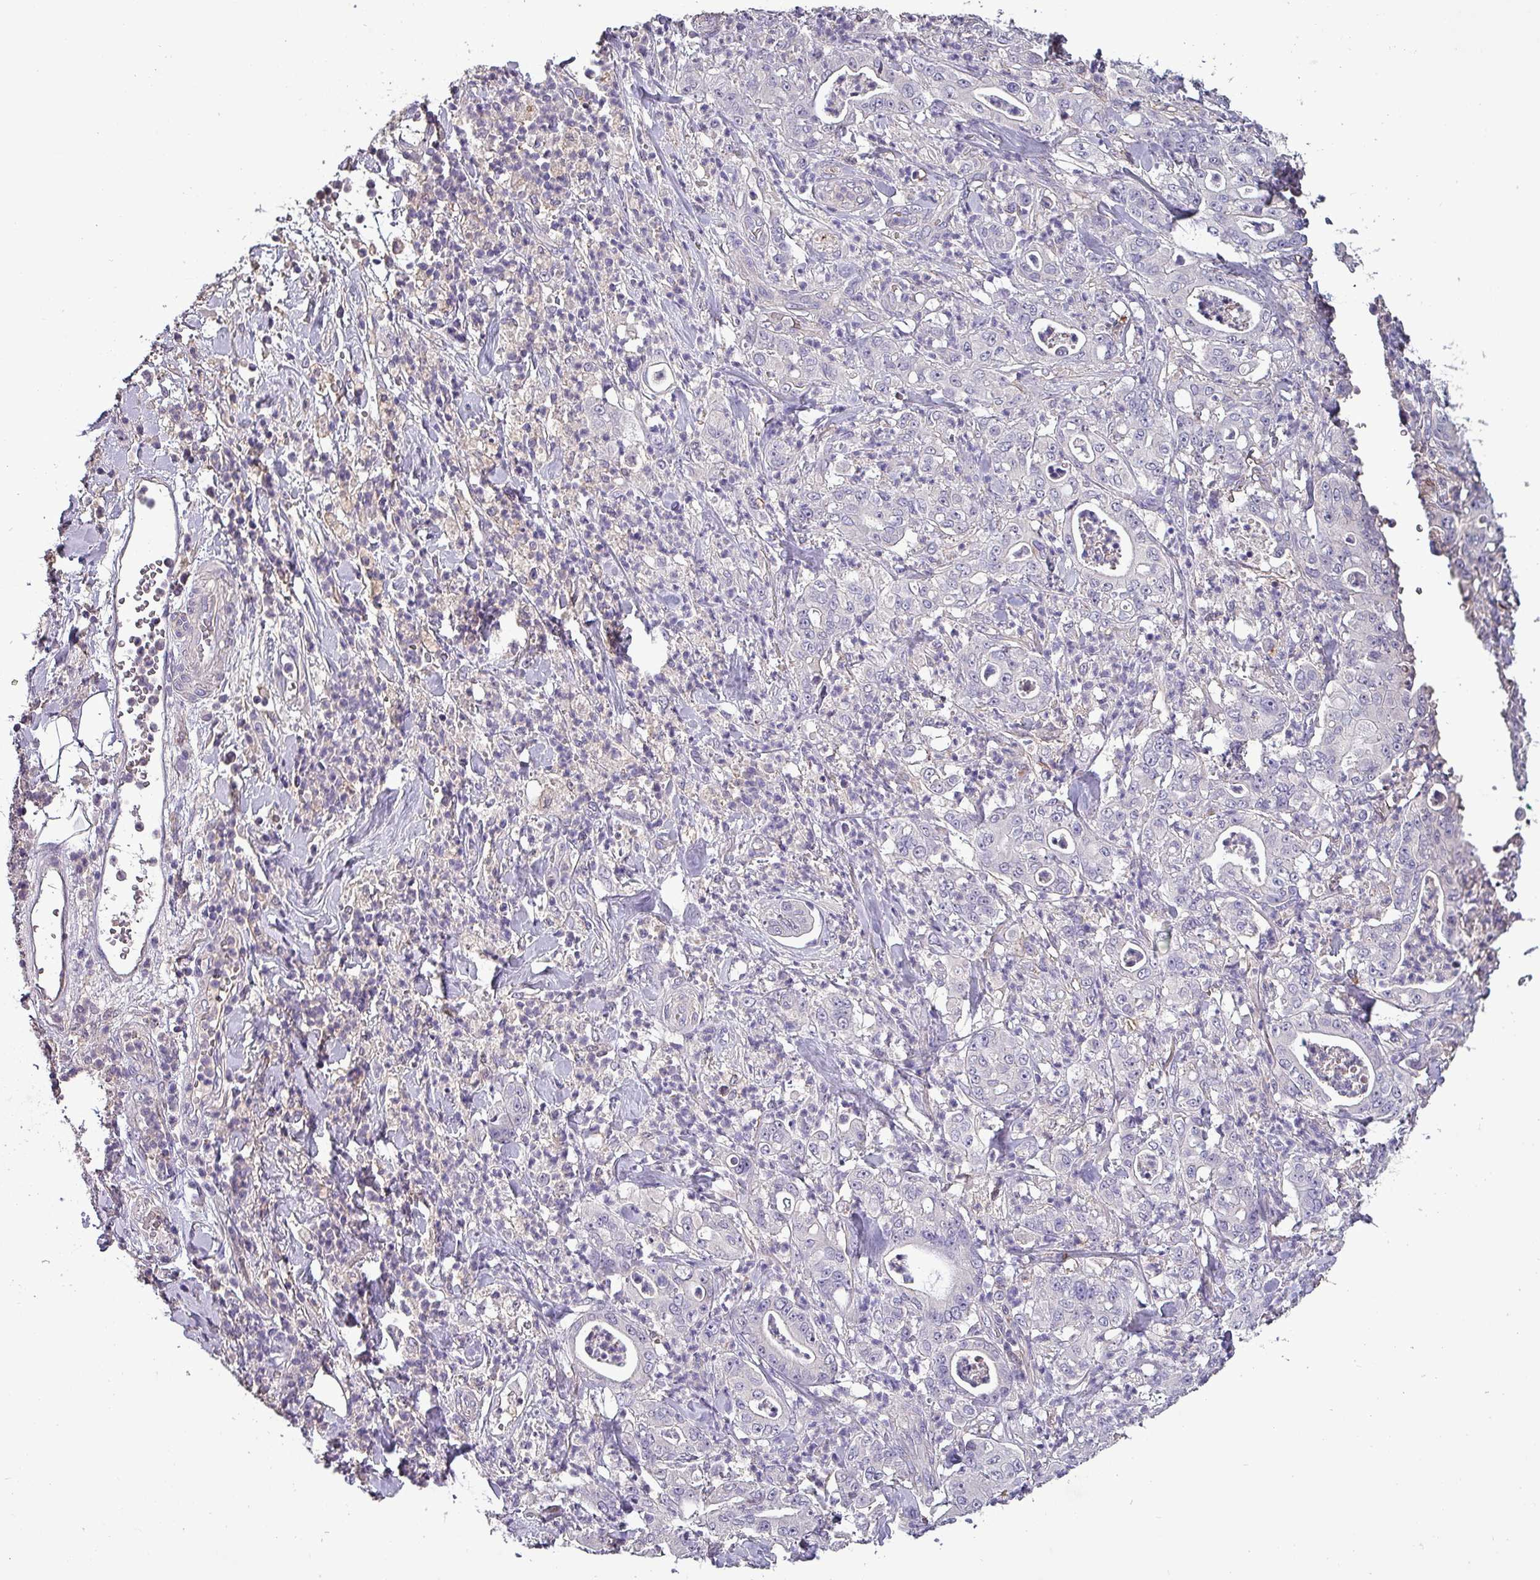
{"staining": {"intensity": "negative", "quantity": "none", "location": "none"}, "tissue": "pancreatic cancer", "cell_type": "Tumor cells", "image_type": "cancer", "snomed": [{"axis": "morphology", "description": "Adenocarcinoma, NOS"}, {"axis": "topography", "description": "Pancreas"}], "caption": "This is an IHC photomicrograph of pancreatic adenocarcinoma. There is no positivity in tumor cells.", "gene": "HTRA4", "patient": {"sex": "male", "age": 71}}